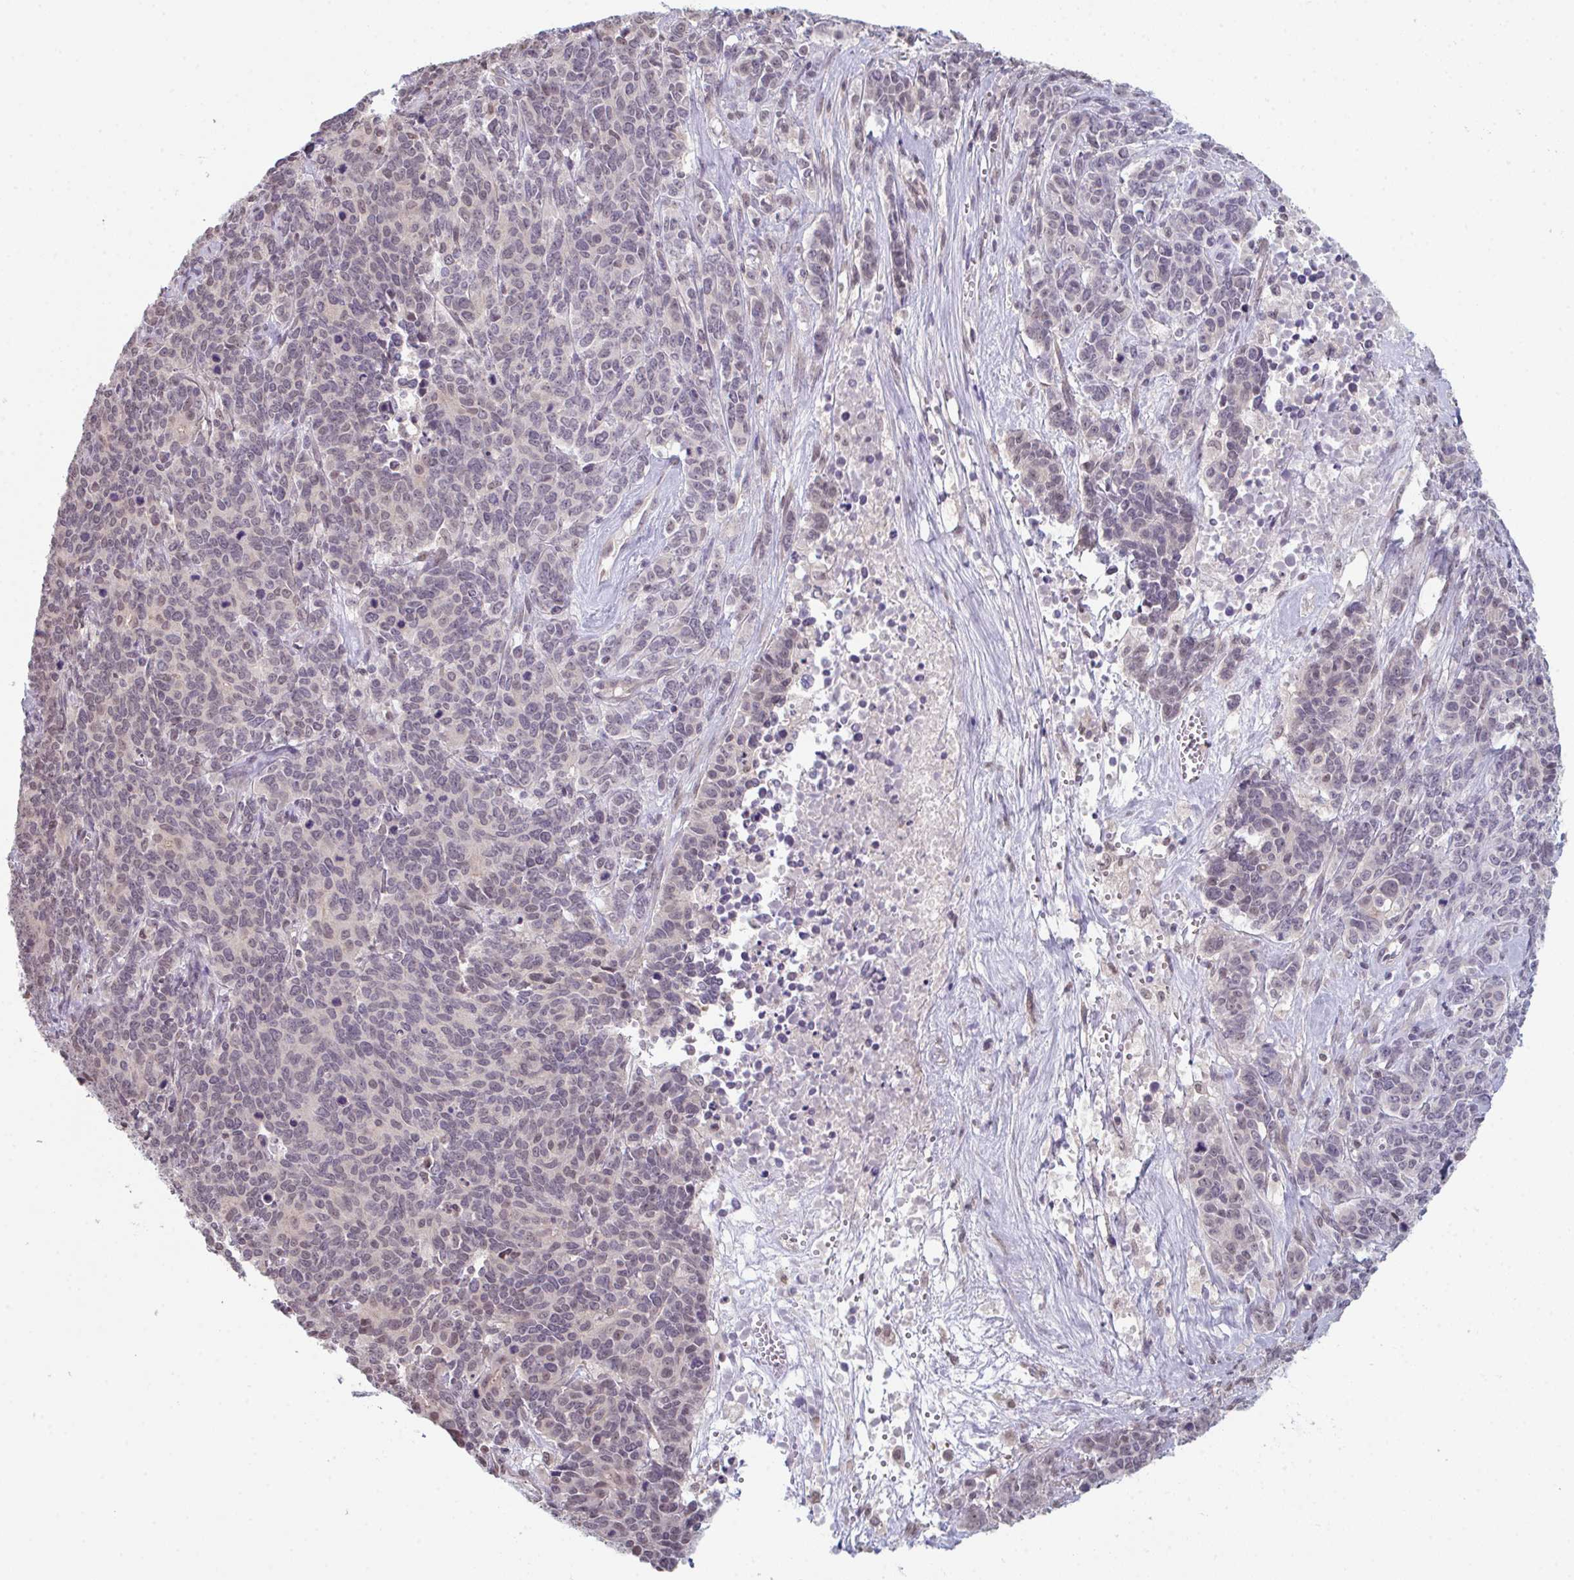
{"staining": {"intensity": "negative", "quantity": "none", "location": "none"}, "tissue": "cervical cancer", "cell_type": "Tumor cells", "image_type": "cancer", "snomed": [{"axis": "morphology", "description": "Squamous cell carcinoma, NOS"}, {"axis": "topography", "description": "Cervix"}], "caption": "This is an IHC histopathology image of squamous cell carcinoma (cervical). There is no positivity in tumor cells.", "gene": "ZNF214", "patient": {"sex": "female", "age": 60}}